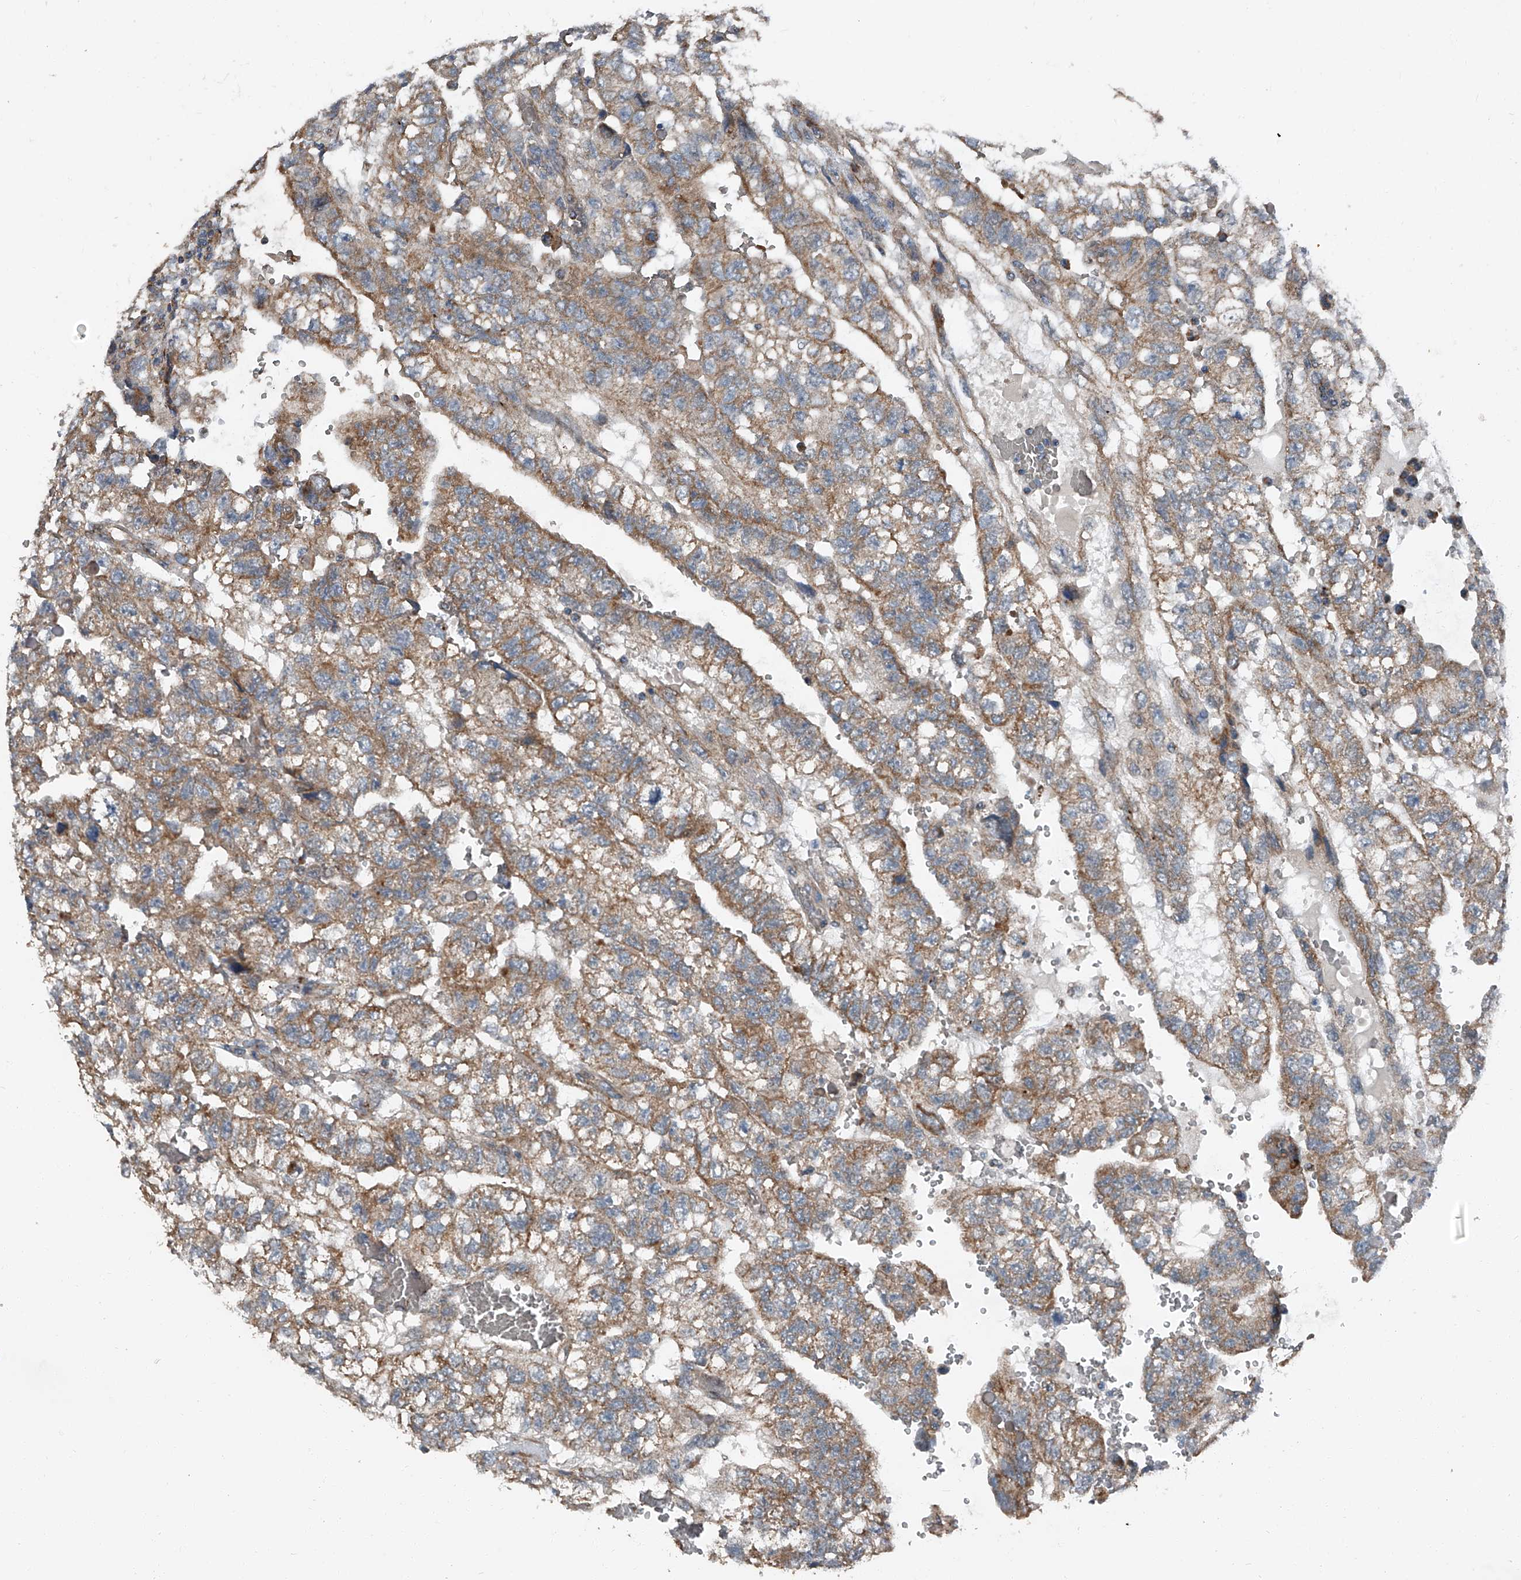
{"staining": {"intensity": "moderate", "quantity": ">75%", "location": "cytoplasmic/membranous"}, "tissue": "testis cancer", "cell_type": "Tumor cells", "image_type": "cancer", "snomed": [{"axis": "morphology", "description": "Carcinoma, Embryonal, NOS"}, {"axis": "topography", "description": "Testis"}], "caption": "Tumor cells show medium levels of moderate cytoplasmic/membranous positivity in approximately >75% of cells in human testis embryonal carcinoma.", "gene": "CHRNA7", "patient": {"sex": "male", "age": 36}}